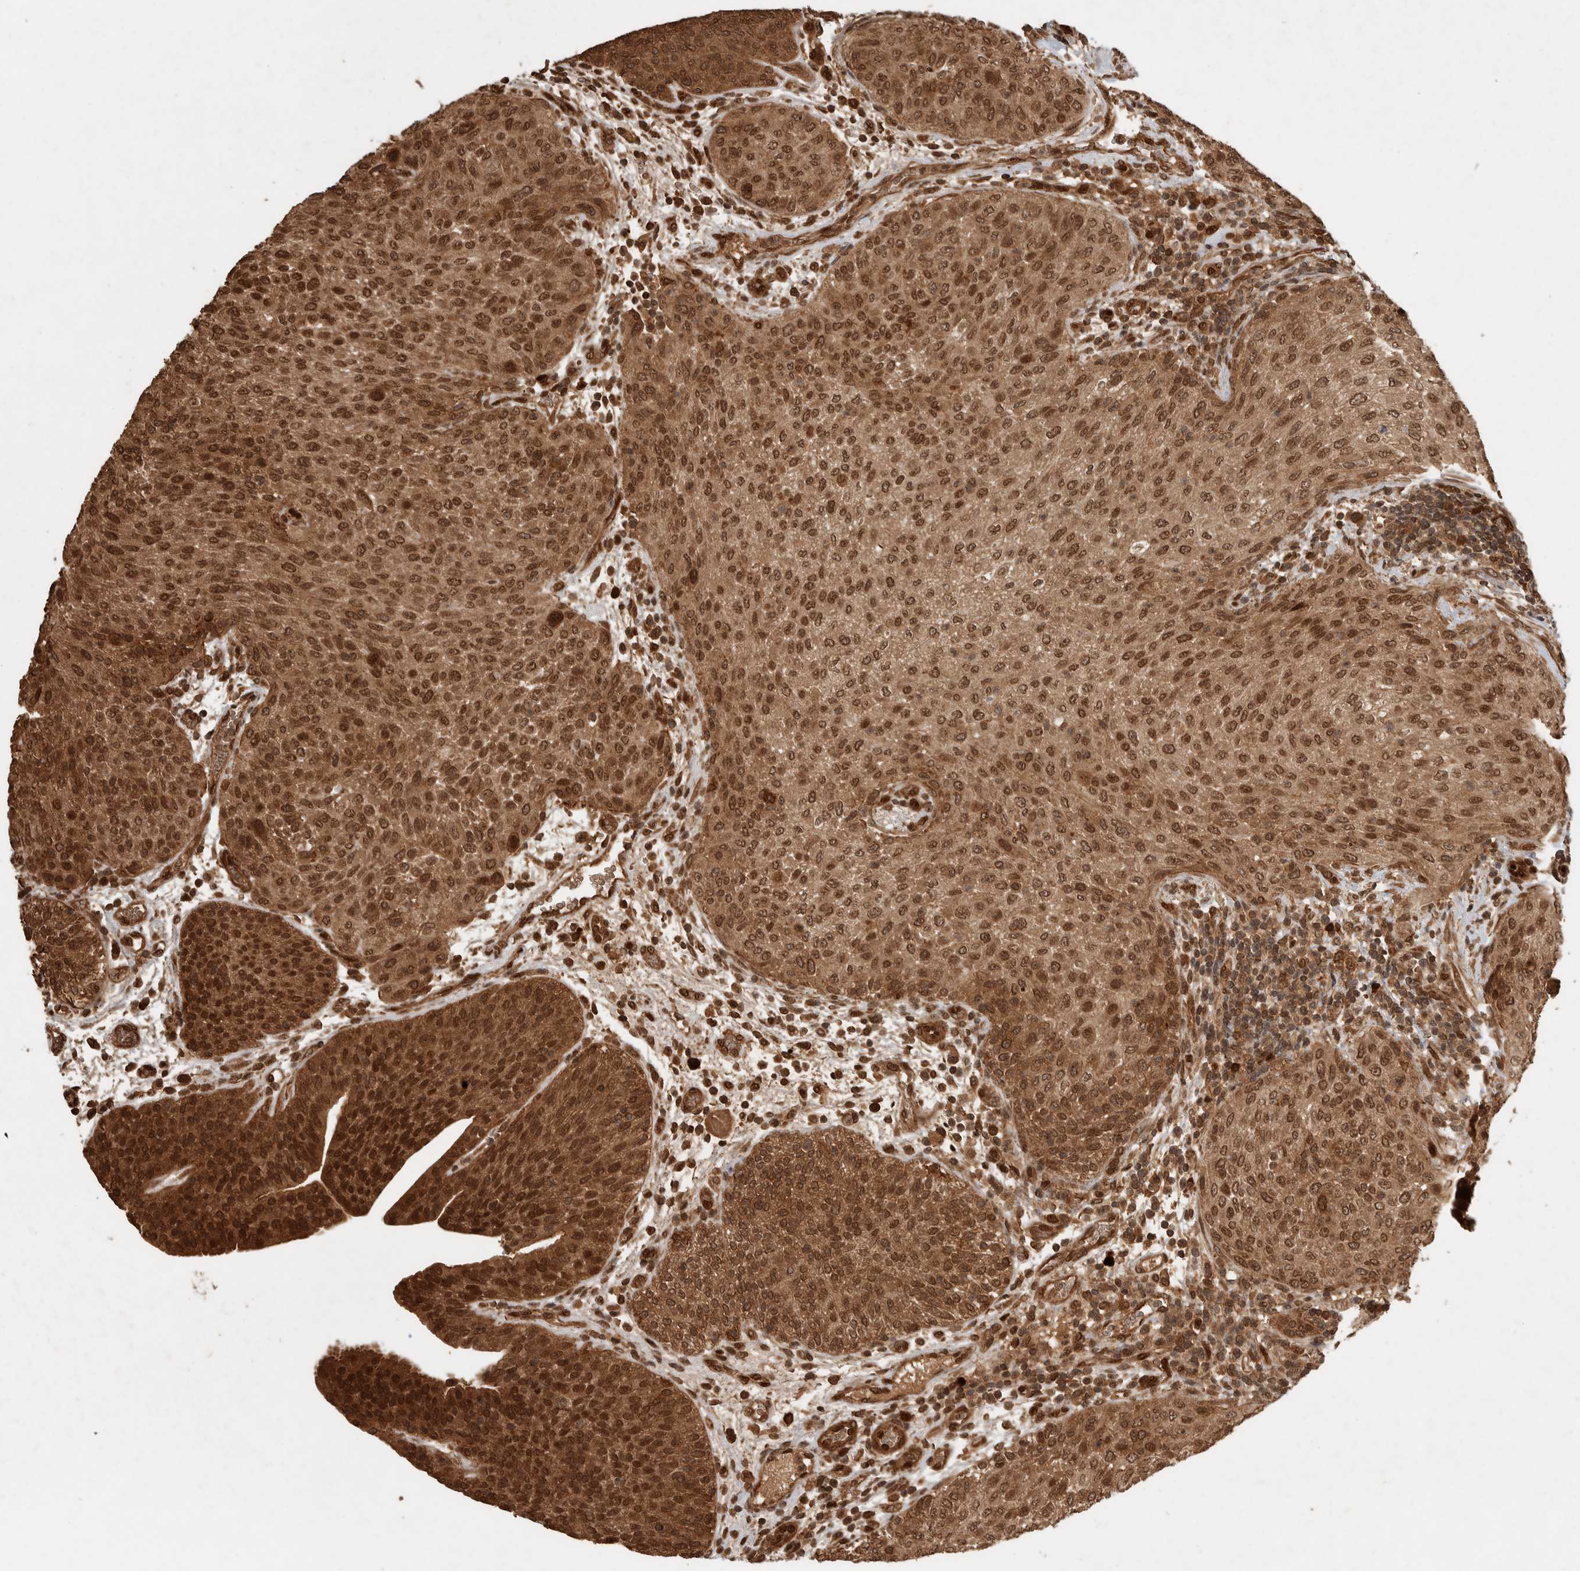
{"staining": {"intensity": "strong", "quantity": ">75%", "location": "cytoplasmic/membranous,nuclear"}, "tissue": "urothelial cancer", "cell_type": "Tumor cells", "image_type": "cancer", "snomed": [{"axis": "morphology", "description": "Urothelial carcinoma, Low grade"}, {"axis": "morphology", "description": "Urothelial carcinoma, High grade"}, {"axis": "topography", "description": "Urinary bladder"}], "caption": "Protein expression analysis of urothelial carcinoma (low-grade) exhibits strong cytoplasmic/membranous and nuclear expression in approximately >75% of tumor cells.", "gene": "CNTROB", "patient": {"sex": "male", "age": 35}}